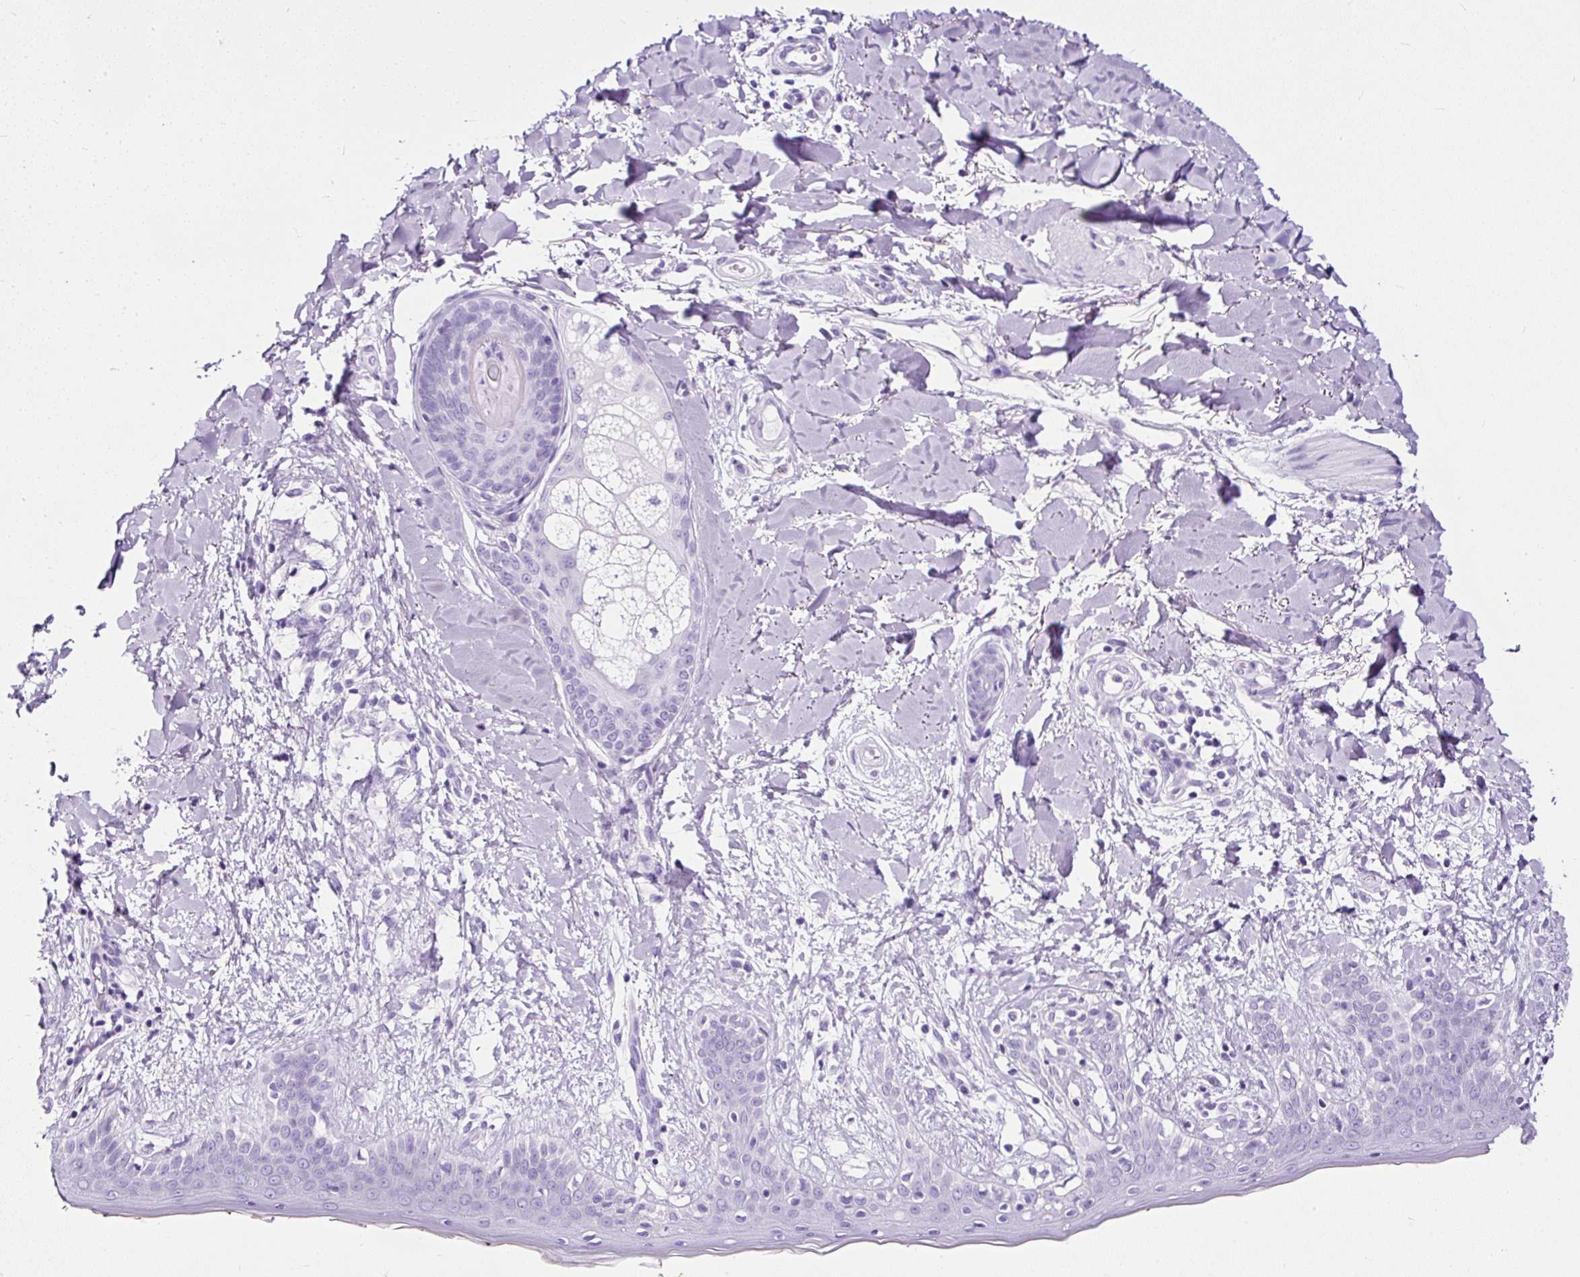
{"staining": {"intensity": "negative", "quantity": "none", "location": "none"}, "tissue": "skin", "cell_type": "Fibroblasts", "image_type": "normal", "snomed": [{"axis": "morphology", "description": "Normal tissue, NOS"}, {"axis": "topography", "description": "Skin"}], "caption": "This is an immunohistochemistry image of normal skin. There is no positivity in fibroblasts.", "gene": "NTS", "patient": {"sex": "female", "age": 34}}